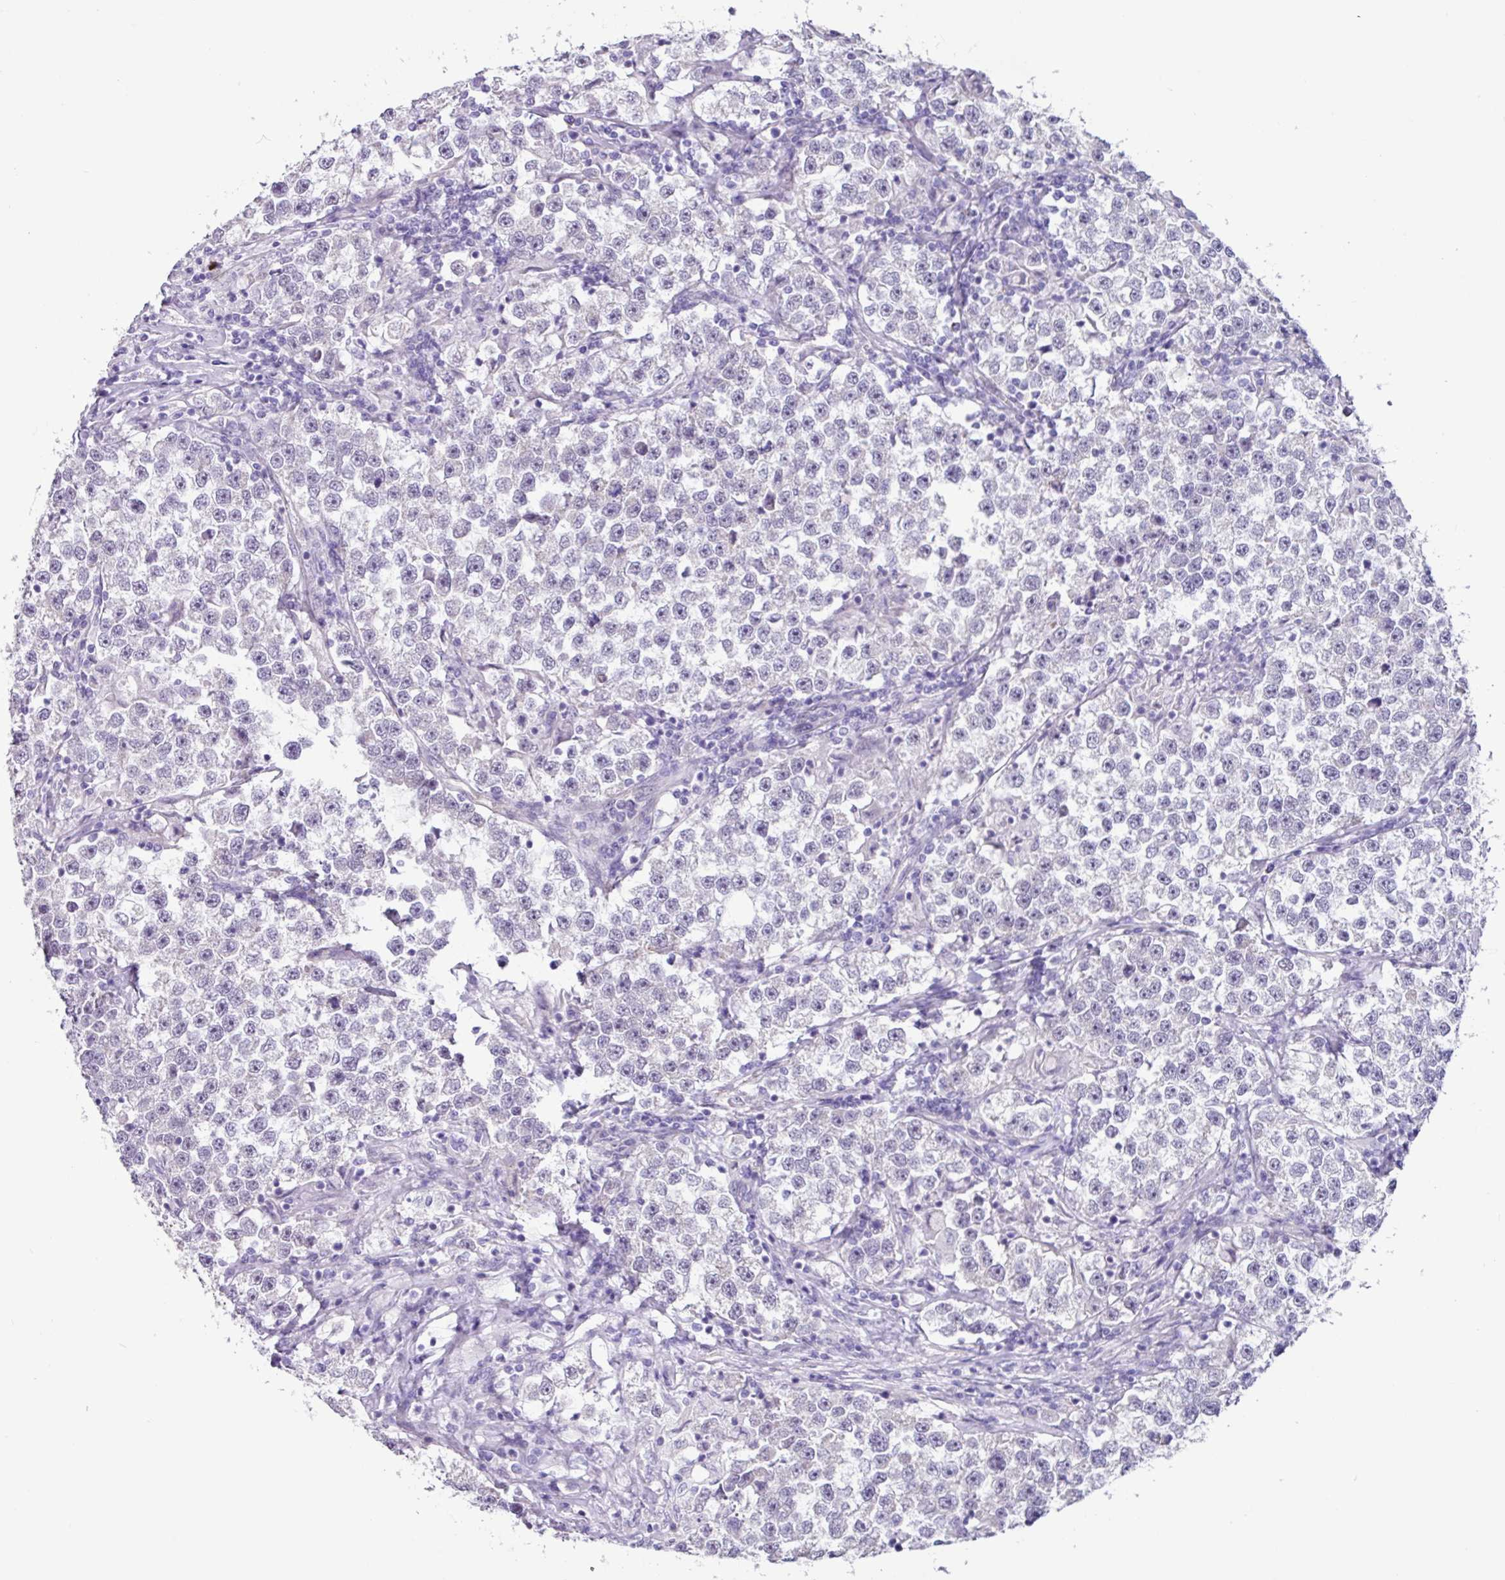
{"staining": {"intensity": "negative", "quantity": "none", "location": "none"}, "tissue": "testis cancer", "cell_type": "Tumor cells", "image_type": "cancer", "snomed": [{"axis": "morphology", "description": "Seminoma, NOS"}, {"axis": "topography", "description": "Testis"}], "caption": "DAB immunohistochemical staining of testis cancer reveals no significant positivity in tumor cells.", "gene": "OTX1", "patient": {"sex": "male", "age": 46}}